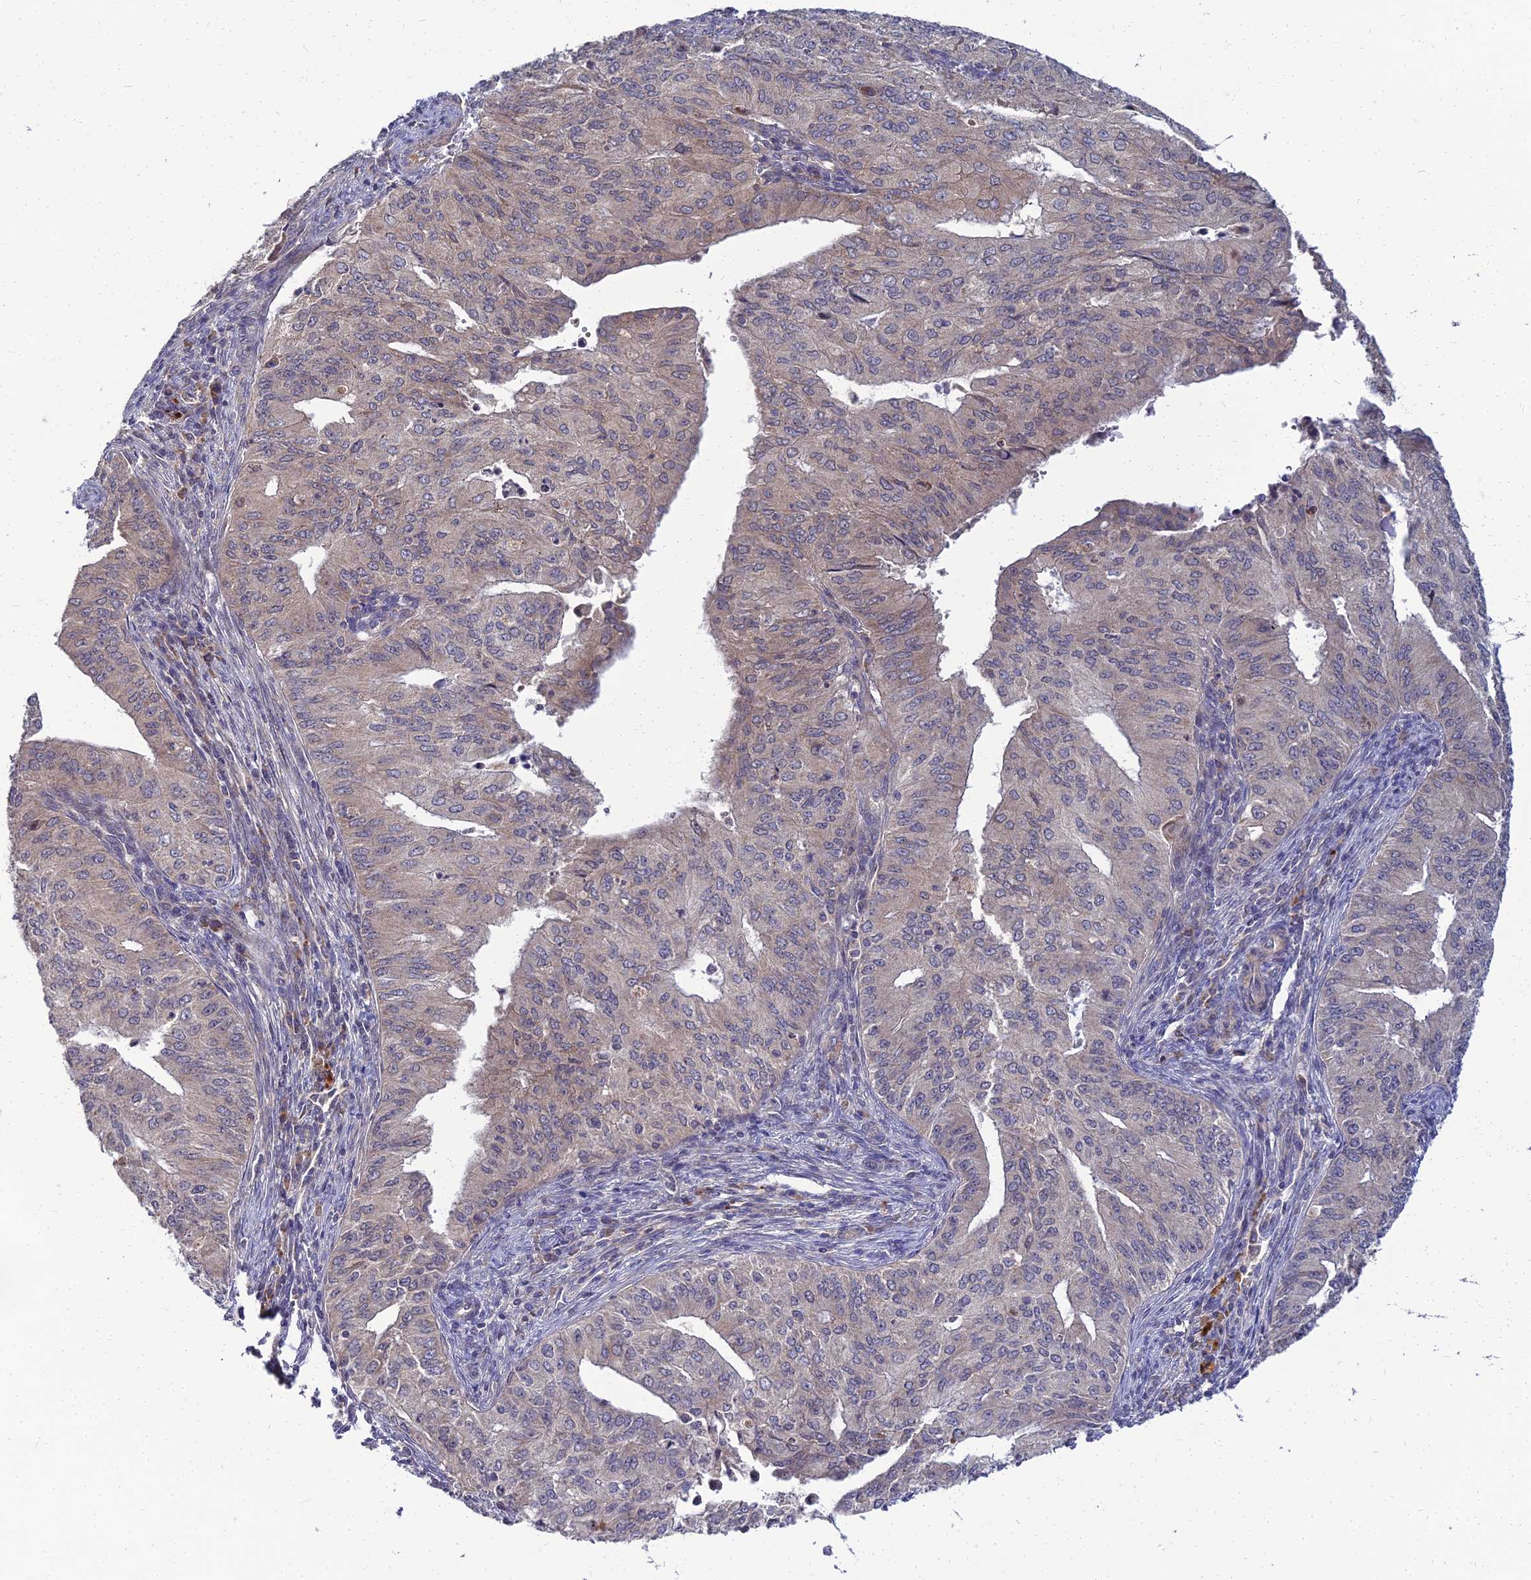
{"staining": {"intensity": "weak", "quantity": "<25%", "location": "cytoplasmic/membranous"}, "tissue": "endometrial cancer", "cell_type": "Tumor cells", "image_type": "cancer", "snomed": [{"axis": "morphology", "description": "Adenocarcinoma, NOS"}, {"axis": "topography", "description": "Endometrium"}], "caption": "This is an IHC photomicrograph of endometrial adenocarcinoma. There is no positivity in tumor cells.", "gene": "NPY", "patient": {"sex": "female", "age": 50}}